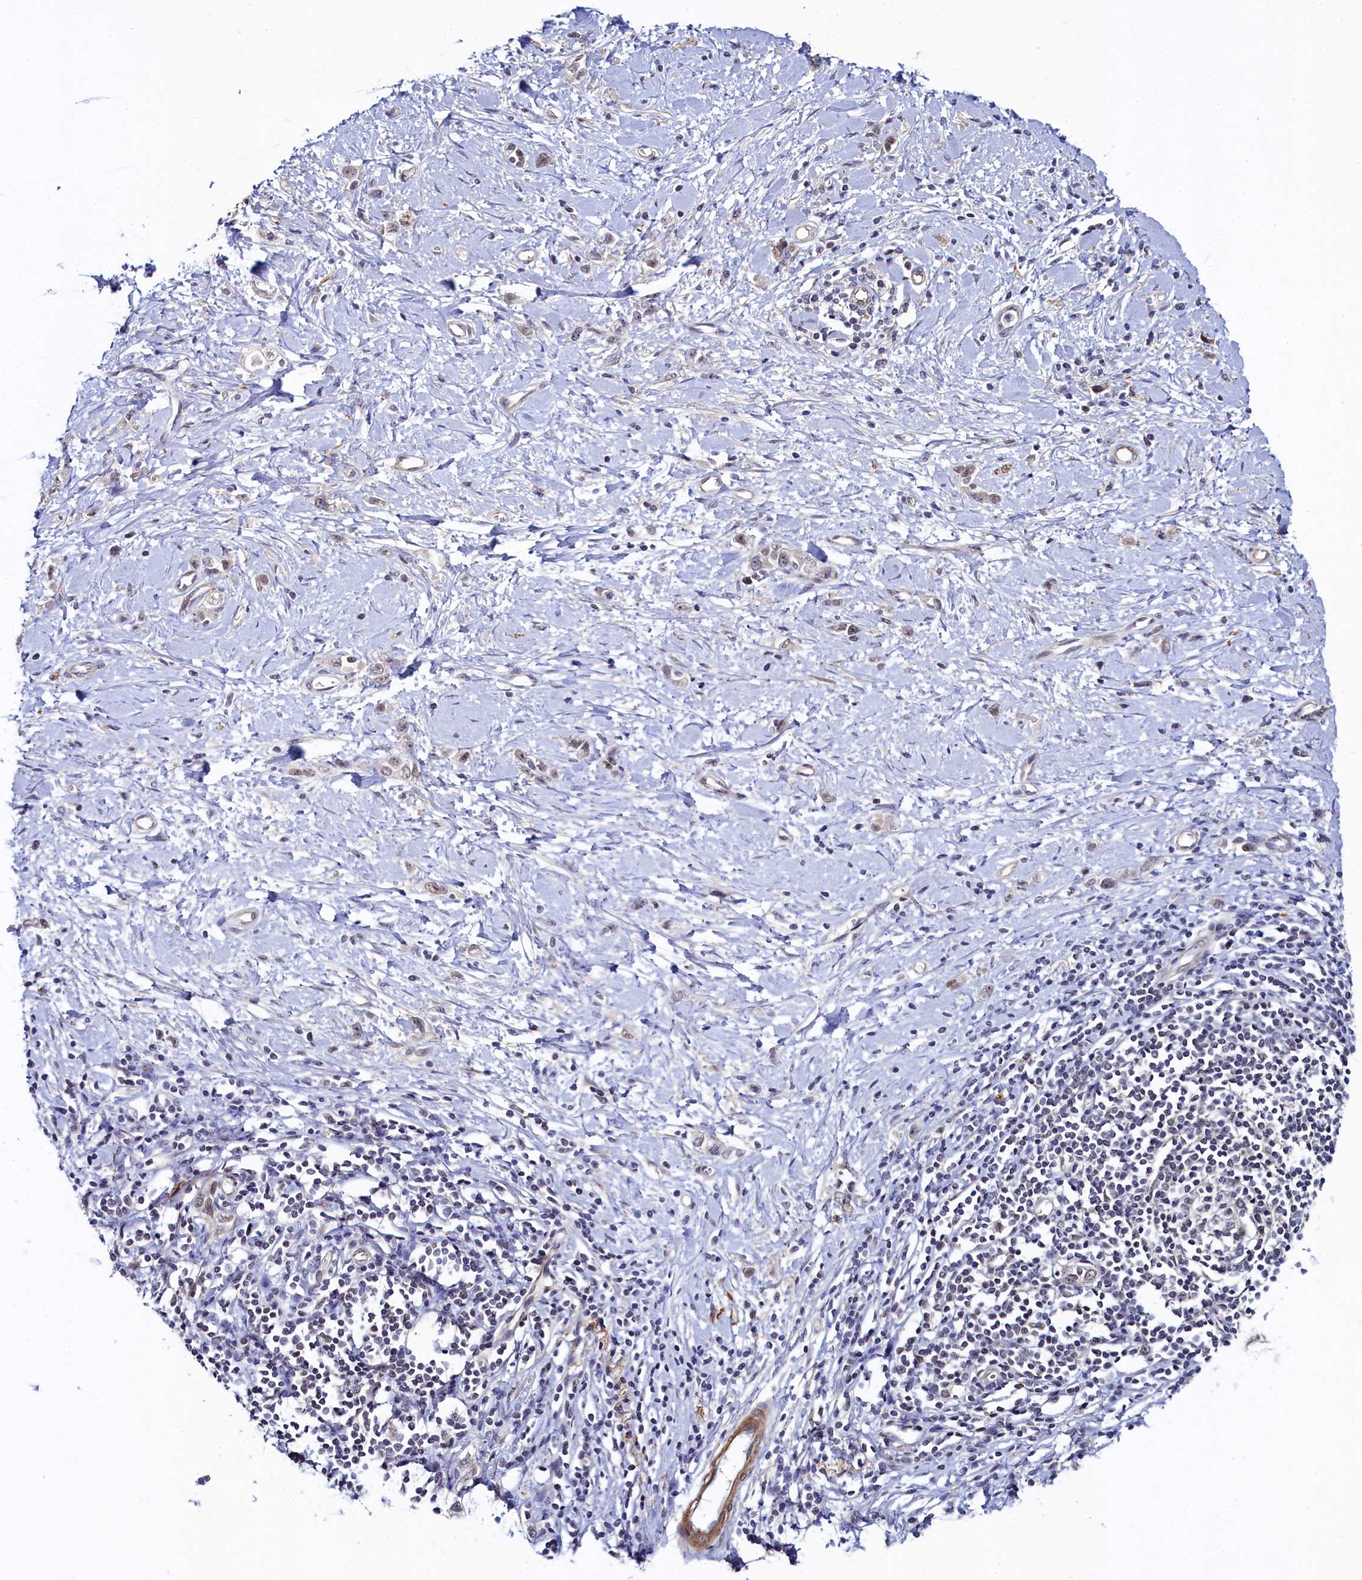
{"staining": {"intensity": "weak", "quantity": ">75%", "location": "nuclear"}, "tissue": "stomach cancer", "cell_type": "Tumor cells", "image_type": "cancer", "snomed": [{"axis": "morphology", "description": "Adenocarcinoma, NOS"}, {"axis": "topography", "description": "Stomach"}], "caption": "About >75% of tumor cells in stomach cancer (adenocarcinoma) exhibit weak nuclear protein positivity as visualized by brown immunohistochemical staining.", "gene": "INTS14", "patient": {"sex": "female", "age": 76}}